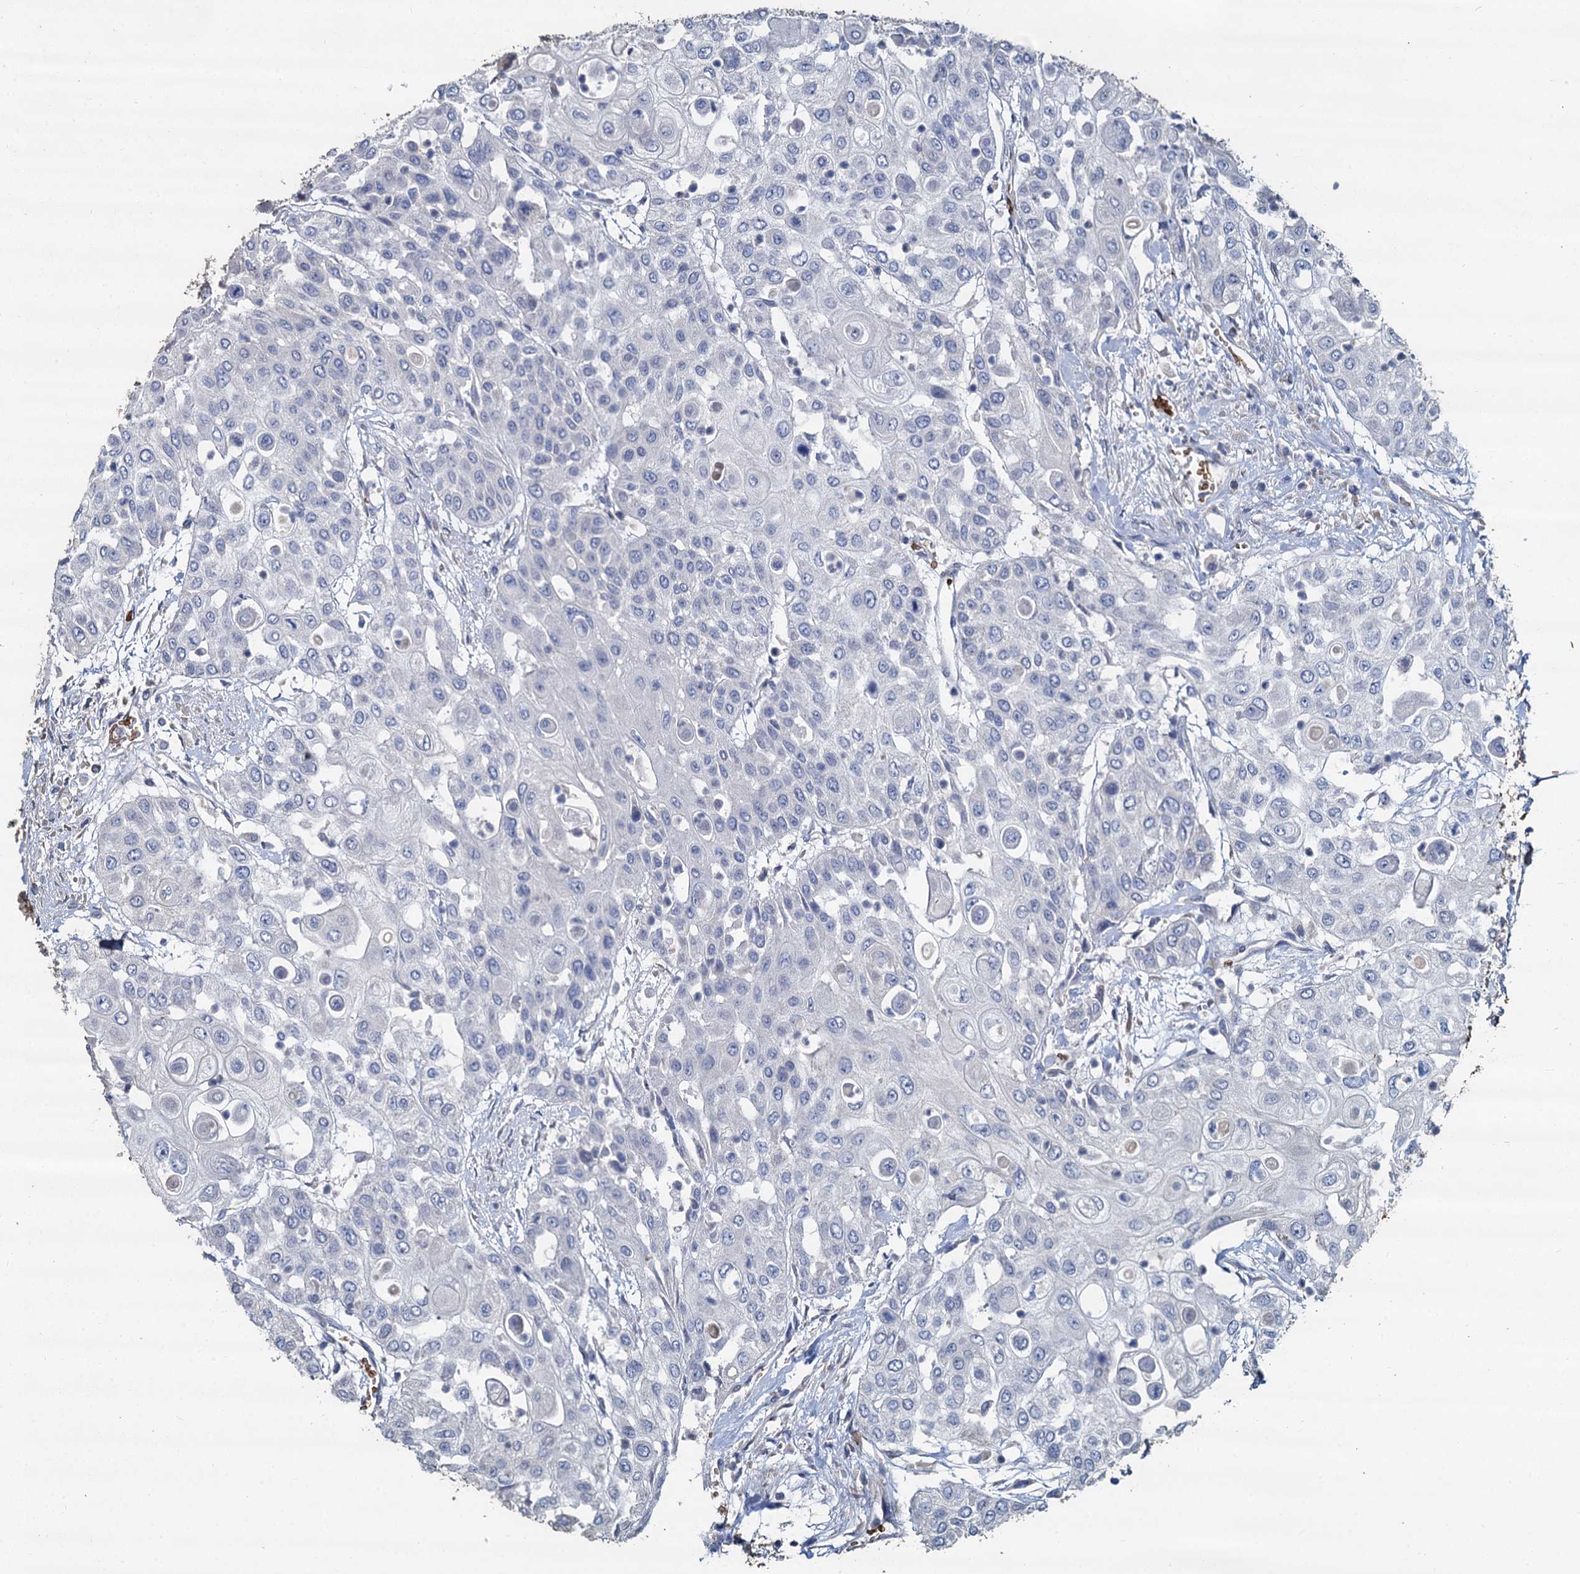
{"staining": {"intensity": "negative", "quantity": "none", "location": "none"}, "tissue": "urothelial cancer", "cell_type": "Tumor cells", "image_type": "cancer", "snomed": [{"axis": "morphology", "description": "Urothelial carcinoma, High grade"}, {"axis": "topography", "description": "Urinary bladder"}], "caption": "High power microscopy micrograph of an immunohistochemistry (IHC) image of urothelial carcinoma (high-grade), revealing no significant expression in tumor cells.", "gene": "TCTN2", "patient": {"sex": "female", "age": 79}}